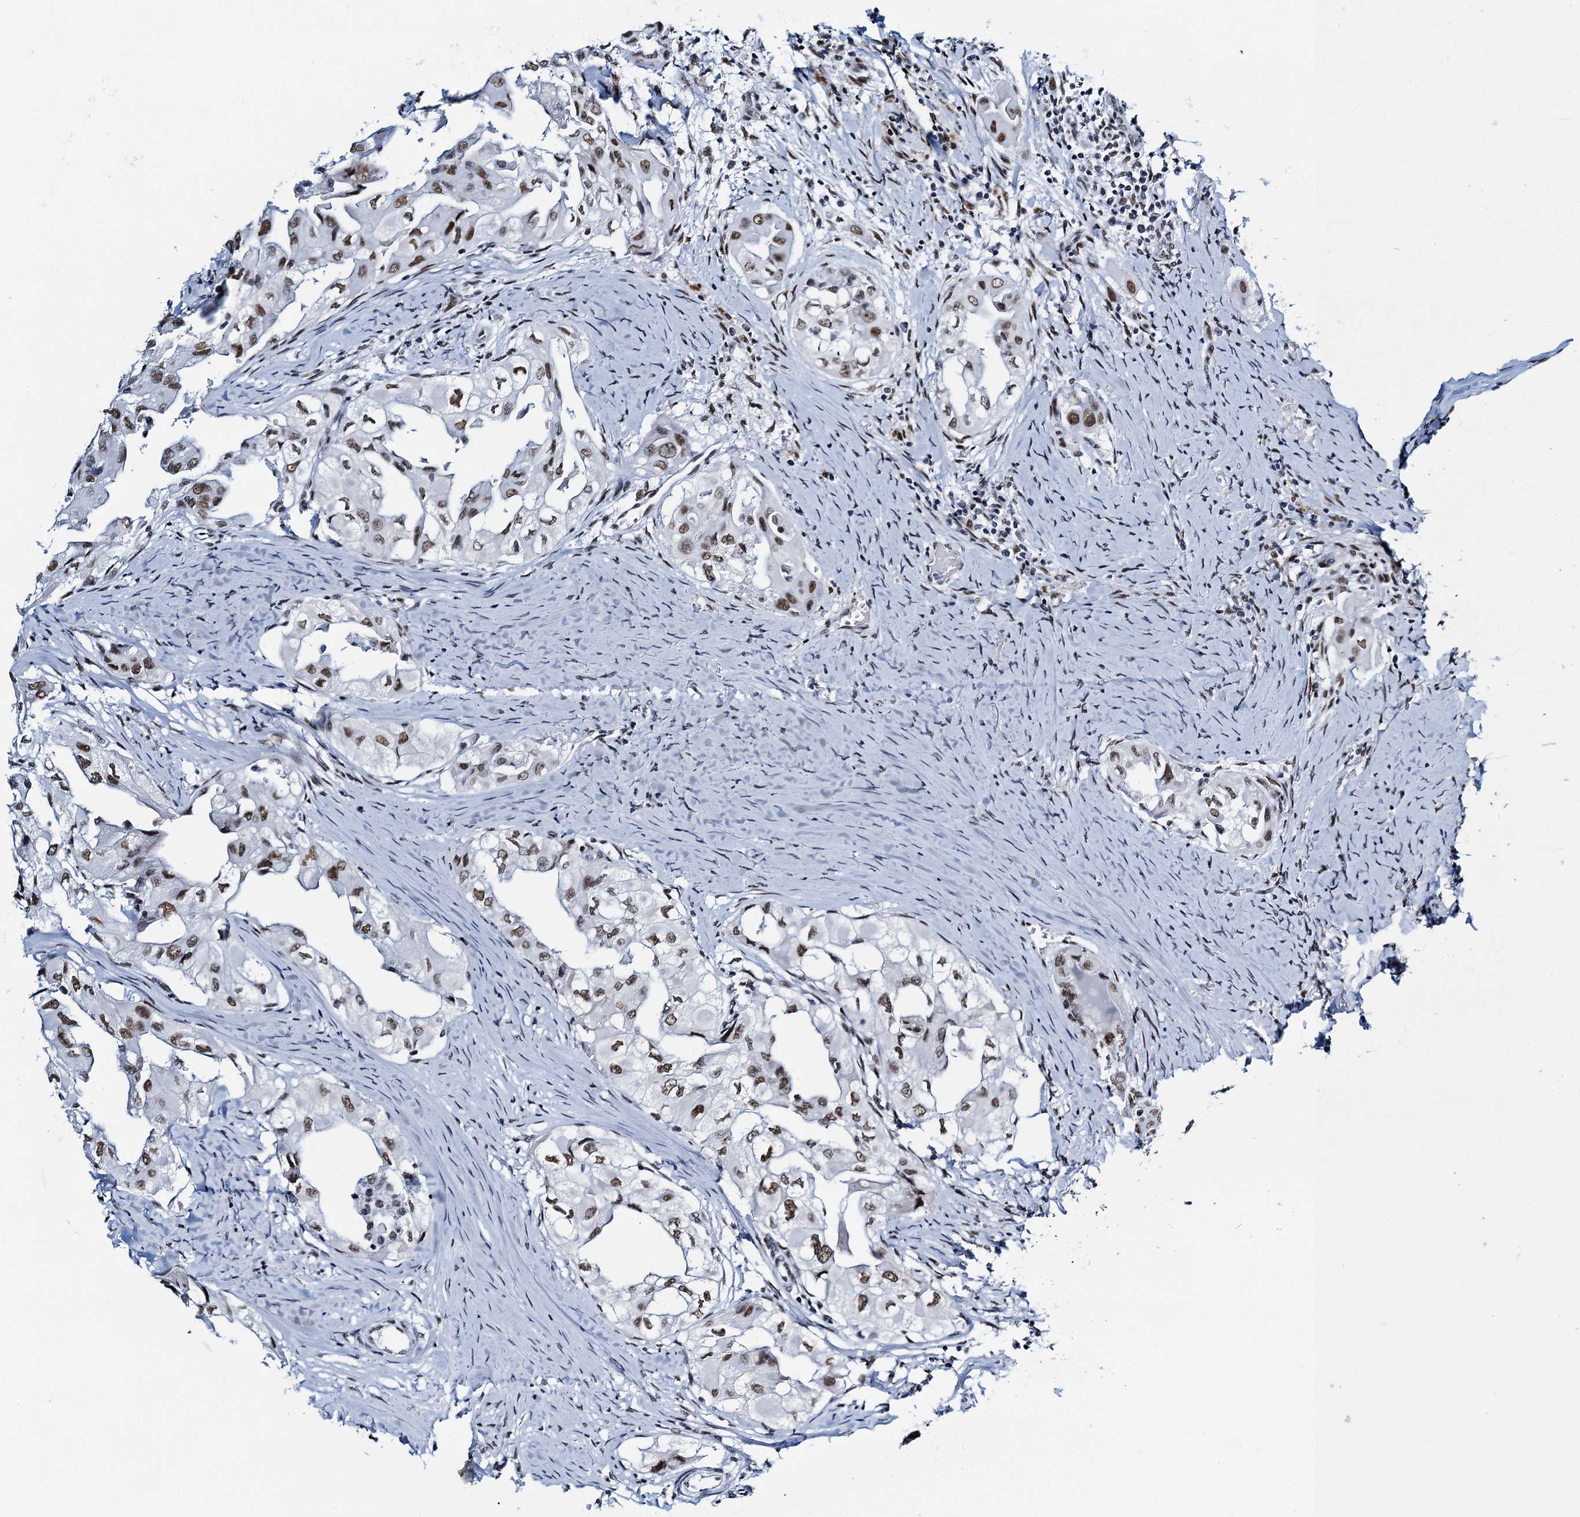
{"staining": {"intensity": "moderate", "quantity": ">75%", "location": "nuclear"}, "tissue": "thyroid cancer", "cell_type": "Tumor cells", "image_type": "cancer", "snomed": [{"axis": "morphology", "description": "Papillary adenocarcinoma, NOS"}, {"axis": "topography", "description": "Thyroid gland"}], "caption": "Human thyroid papillary adenocarcinoma stained with a brown dye shows moderate nuclear positive positivity in approximately >75% of tumor cells.", "gene": "HNRNPUL2", "patient": {"sex": "female", "age": 59}}